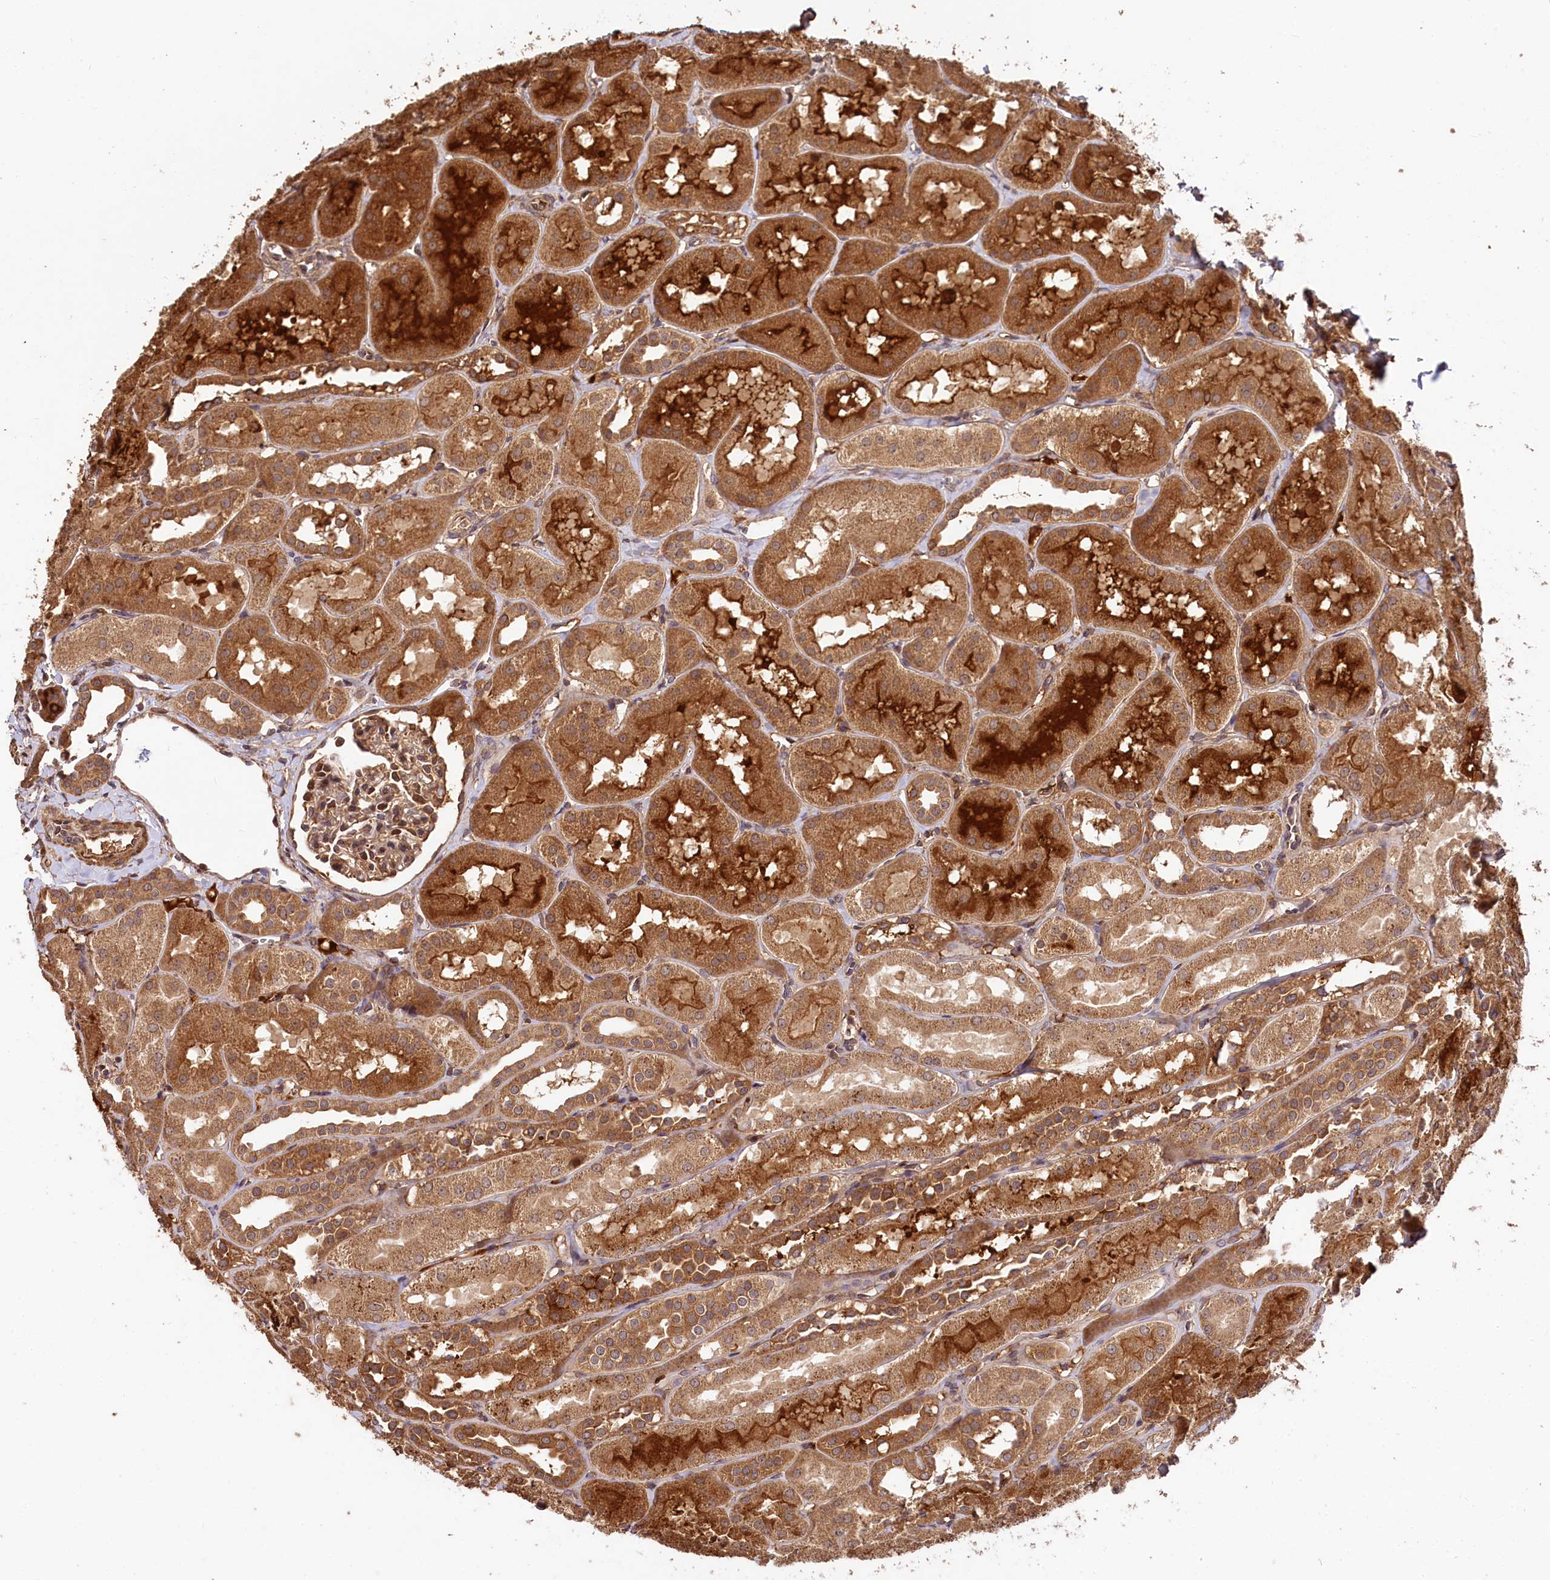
{"staining": {"intensity": "moderate", "quantity": ">75%", "location": "cytoplasmic/membranous"}, "tissue": "kidney", "cell_type": "Cells in glomeruli", "image_type": "normal", "snomed": [{"axis": "morphology", "description": "Normal tissue, NOS"}, {"axis": "topography", "description": "Kidney"}, {"axis": "topography", "description": "Urinary bladder"}], "caption": "Cells in glomeruli reveal medium levels of moderate cytoplasmic/membranous staining in about >75% of cells in normal human kidney.", "gene": "MCF2L2", "patient": {"sex": "male", "age": 16}}